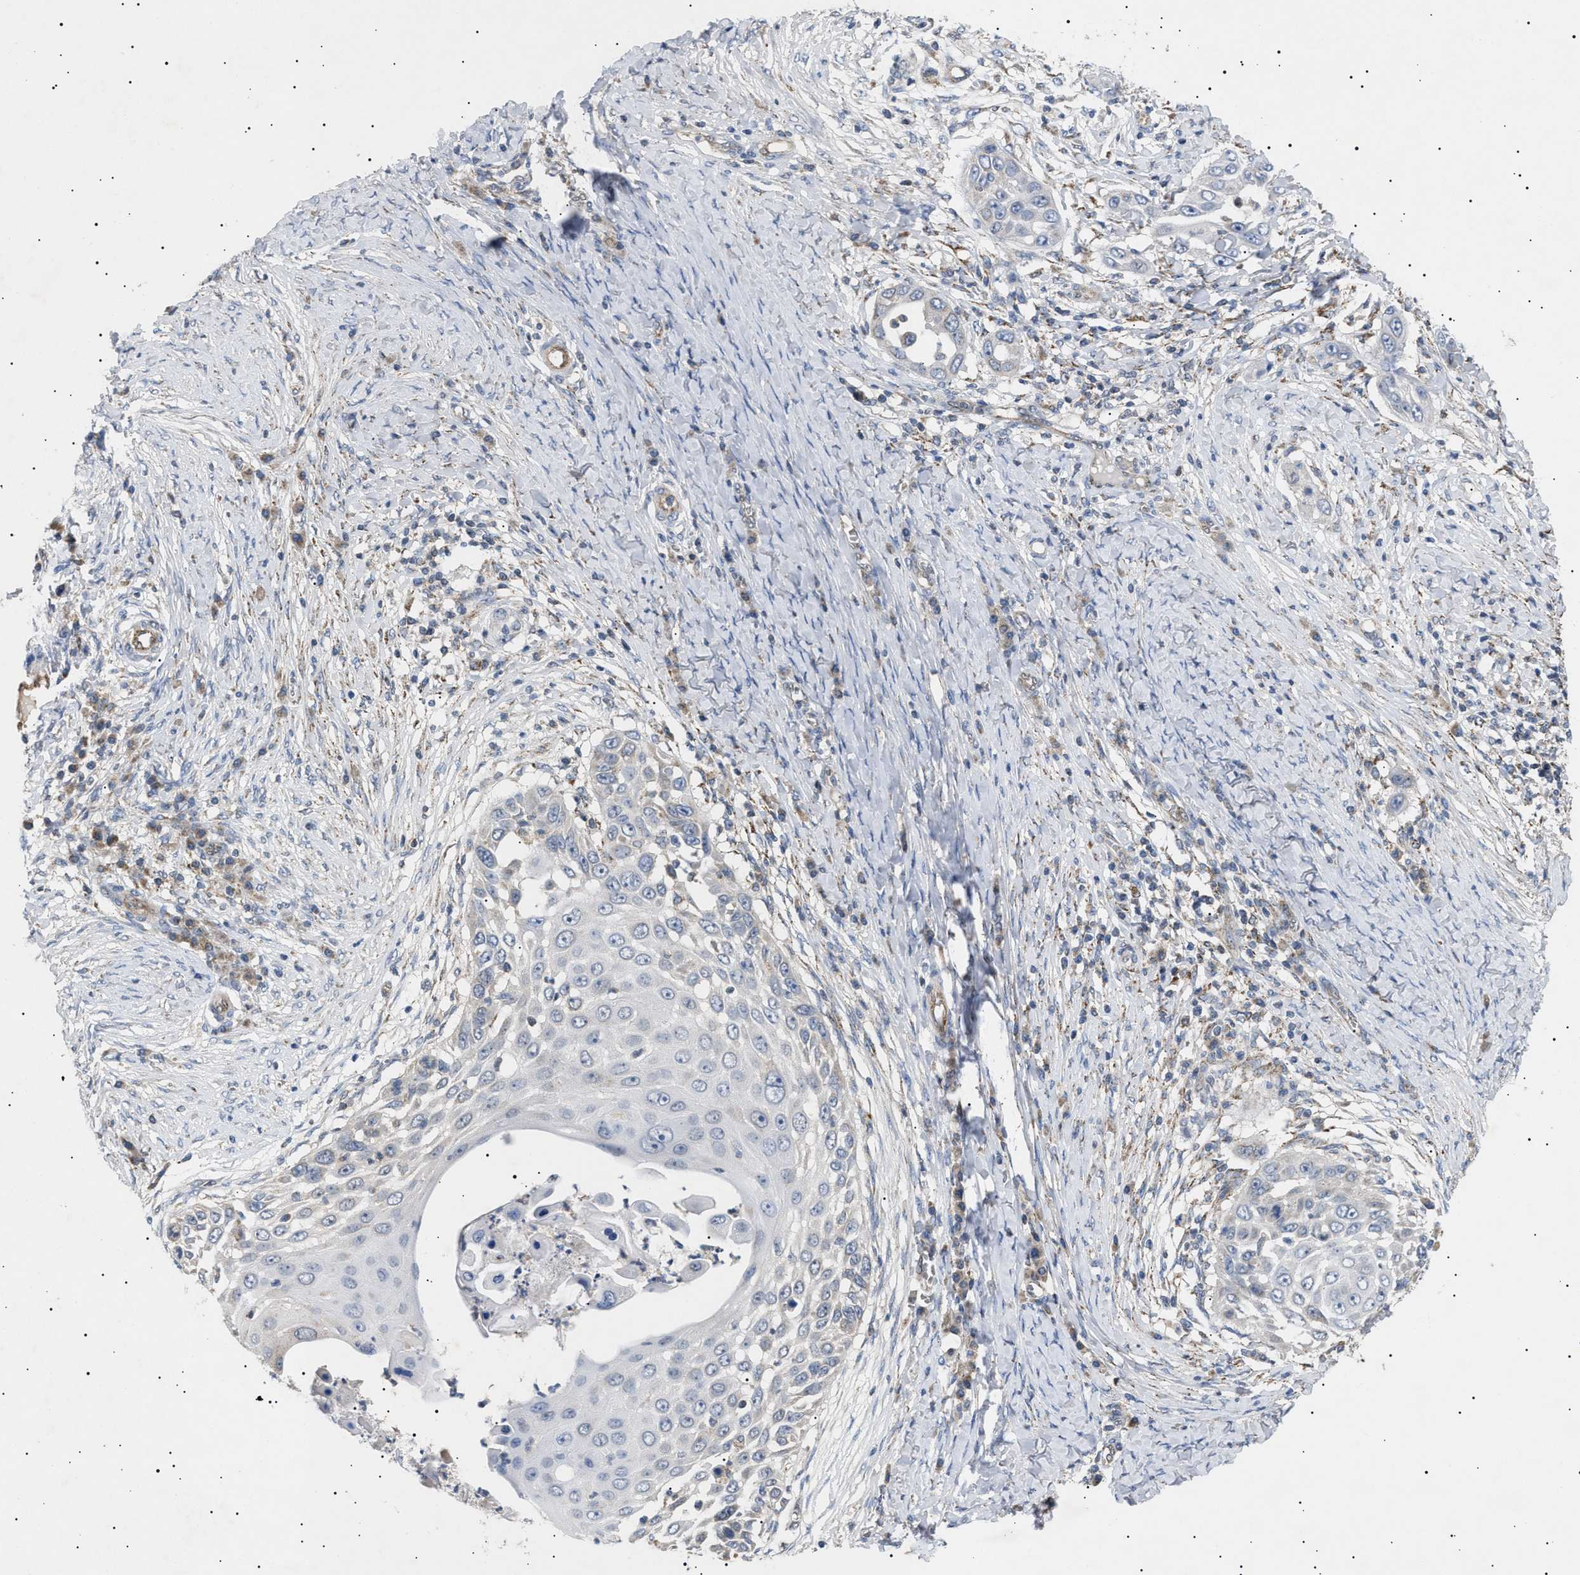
{"staining": {"intensity": "negative", "quantity": "none", "location": "none"}, "tissue": "skin cancer", "cell_type": "Tumor cells", "image_type": "cancer", "snomed": [{"axis": "morphology", "description": "Squamous cell carcinoma, NOS"}, {"axis": "topography", "description": "Skin"}], "caption": "DAB immunohistochemical staining of human skin cancer displays no significant staining in tumor cells.", "gene": "SIRT5", "patient": {"sex": "female", "age": 44}}